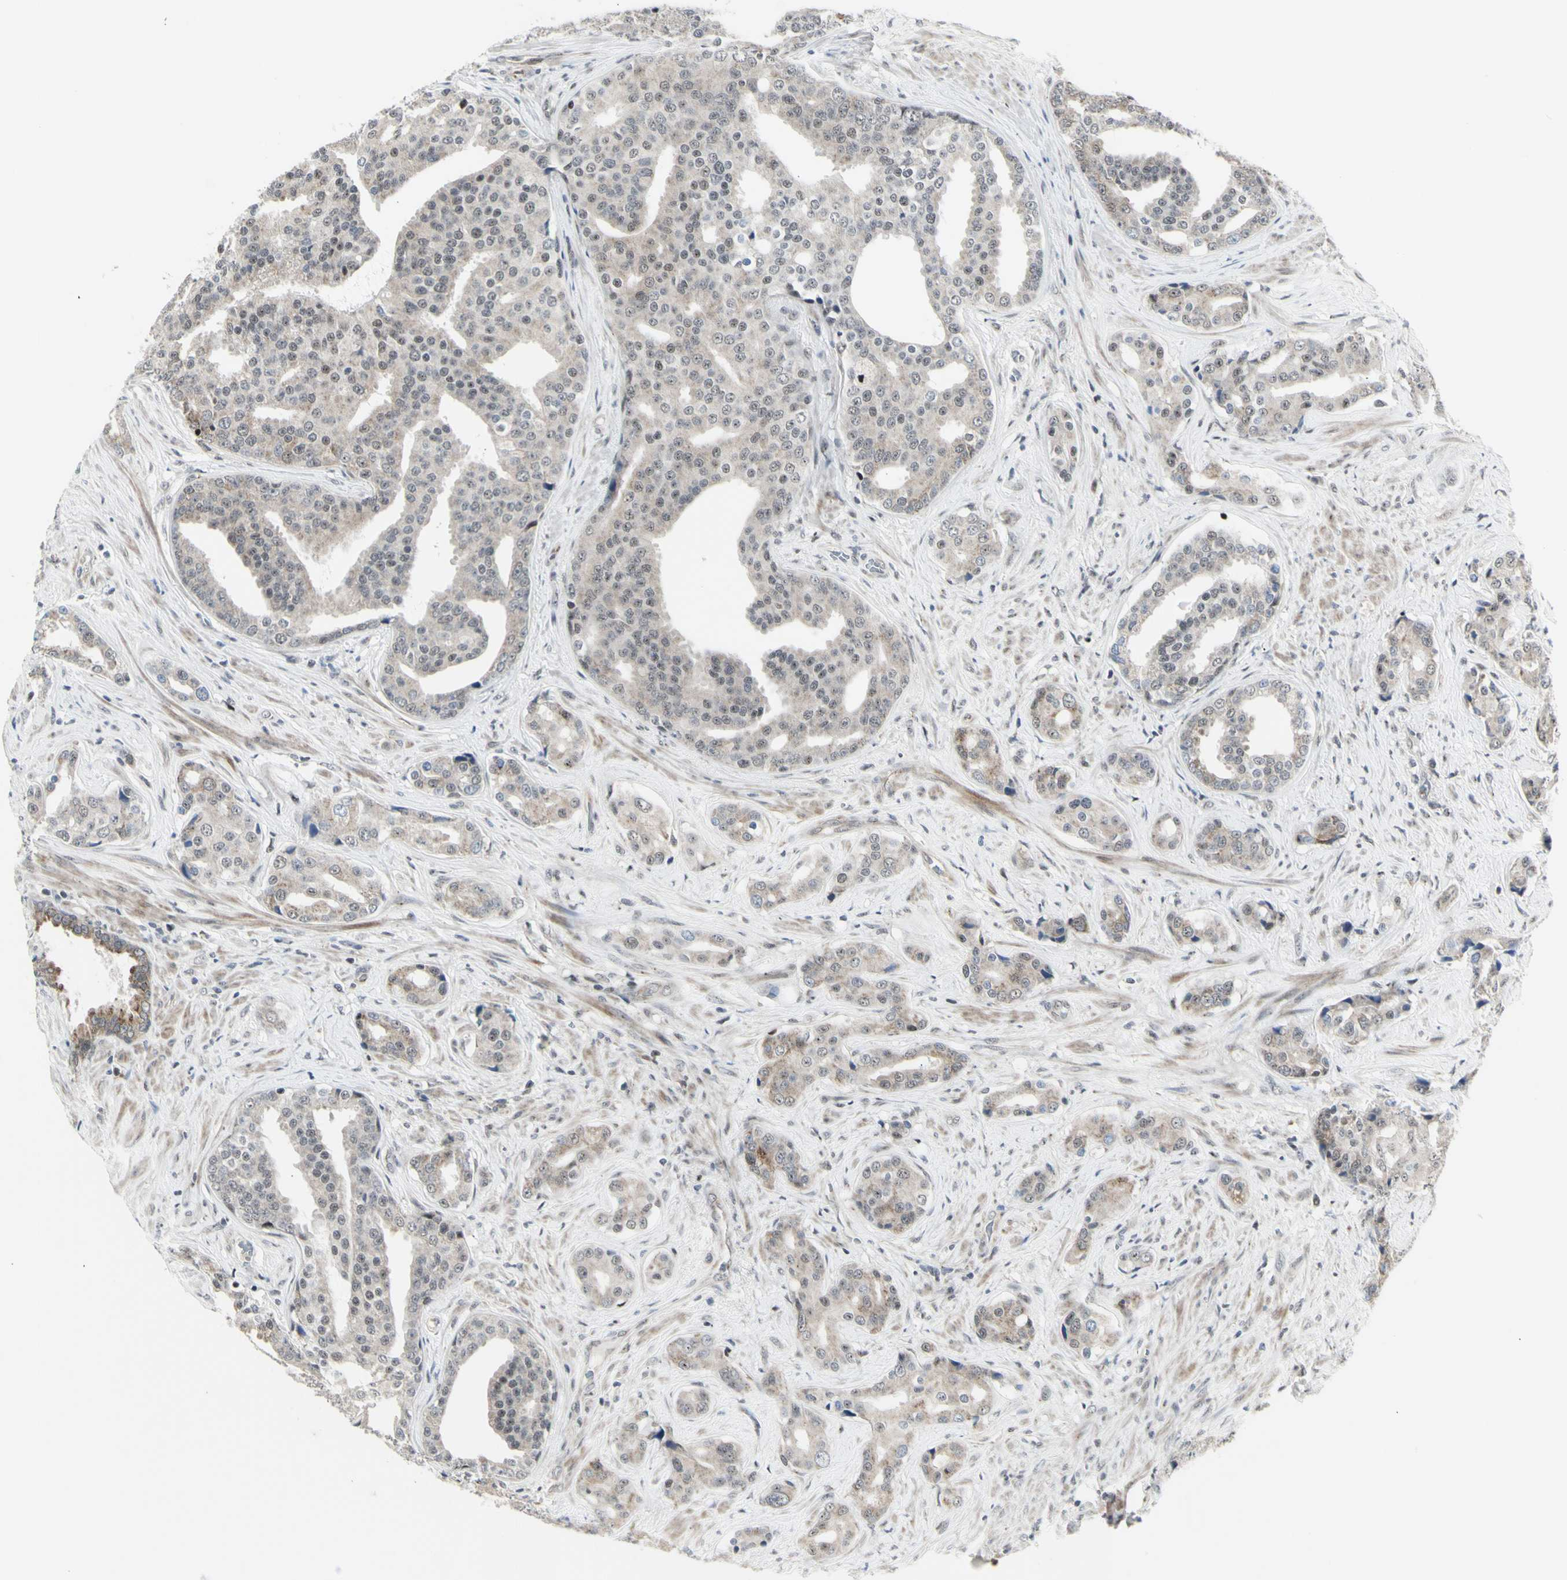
{"staining": {"intensity": "weak", "quantity": ">75%", "location": "cytoplasmic/membranous"}, "tissue": "prostate cancer", "cell_type": "Tumor cells", "image_type": "cancer", "snomed": [{"axis": "morphology", "description": "Adenocarcinoma, High grade"}, {"axis": "topography", "description": "Prostate"}], "caption": "Human adenocarcinoma (high-grade) (prostate) stained with a protein marker demonstrates weak staining in tumor cells.", "gene": "DHRS7B", "patient": {"sex": "male", "age": 71}}